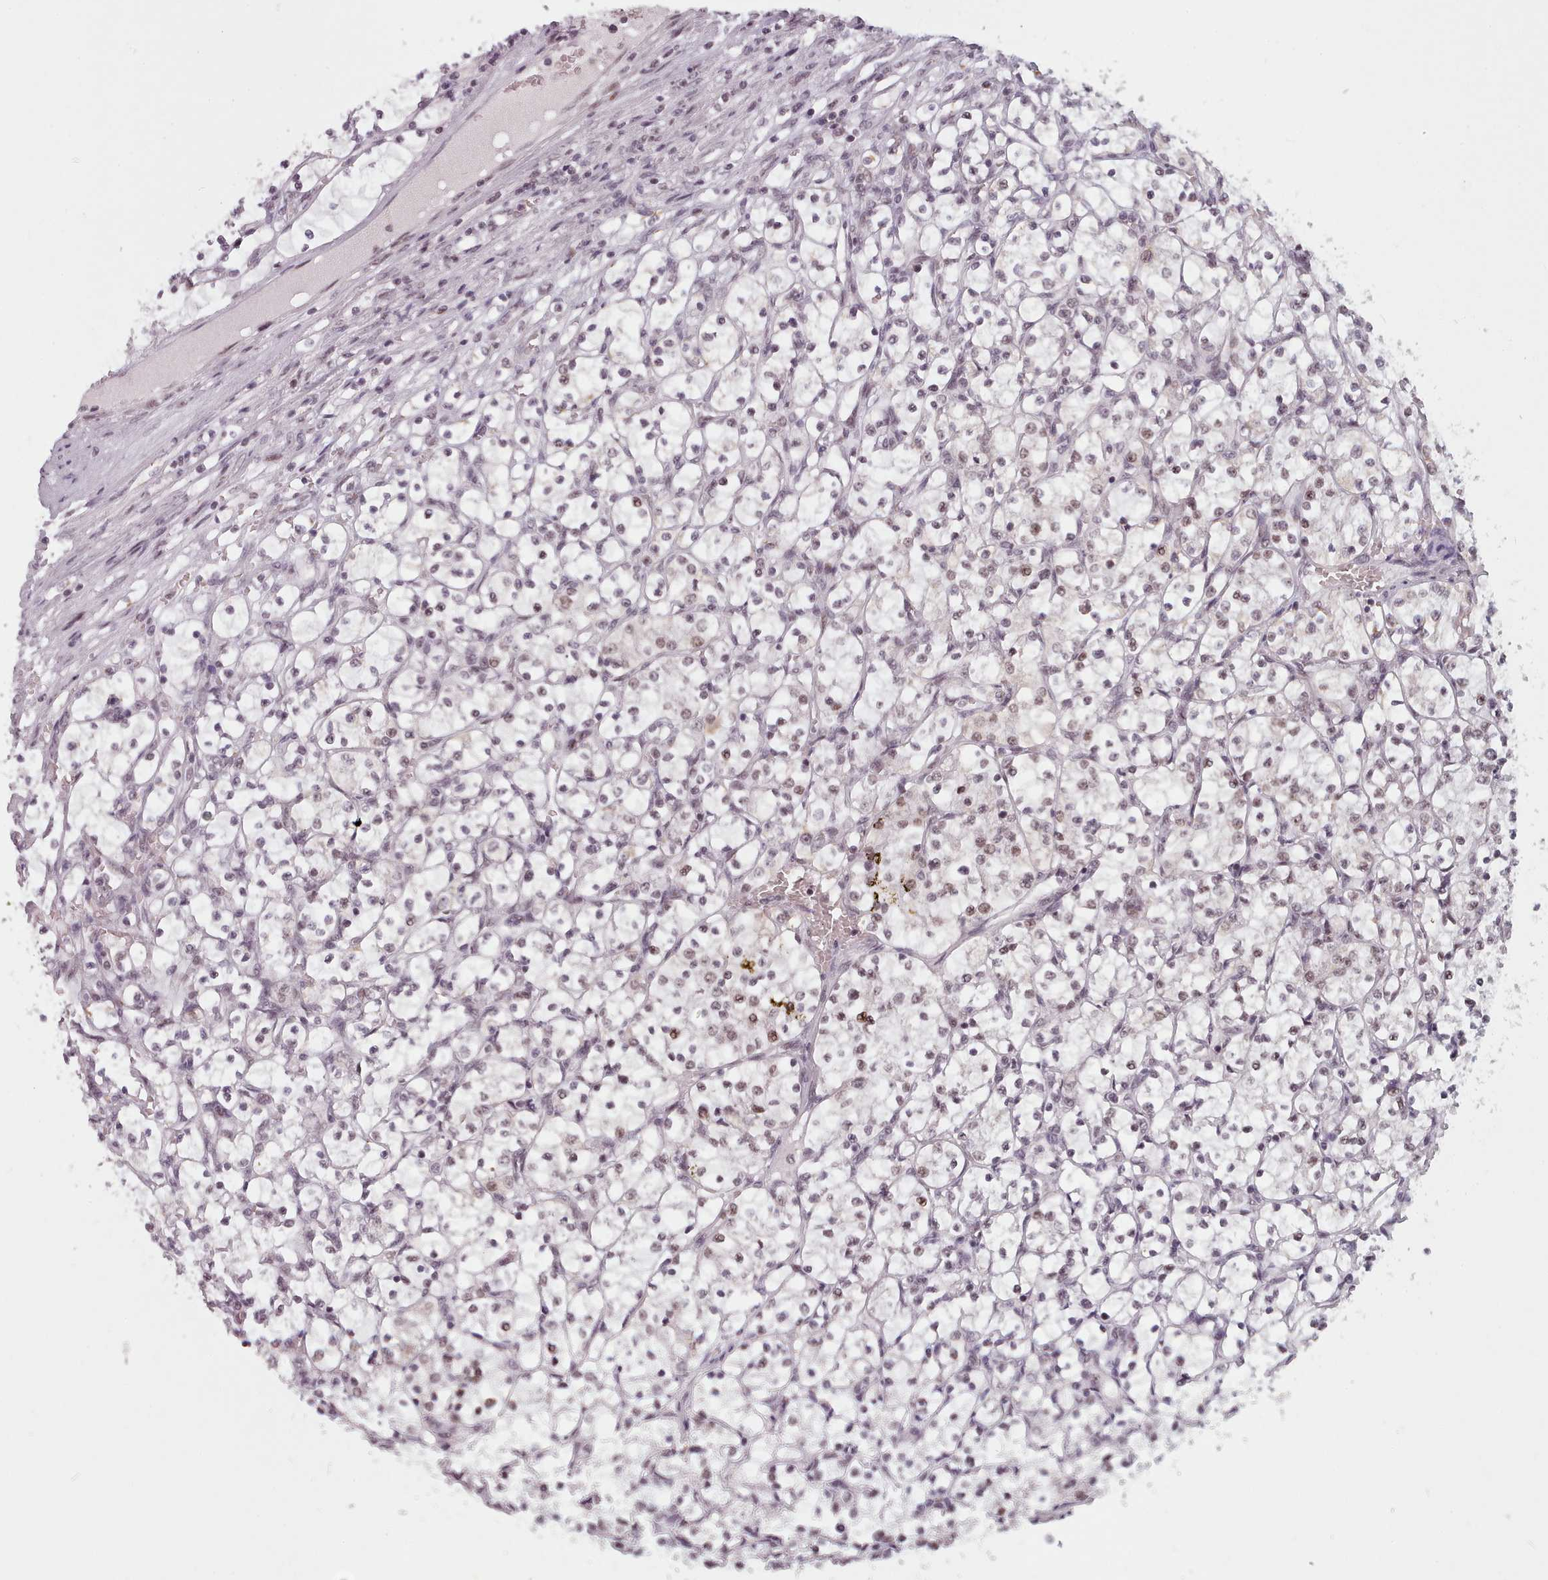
{"staining": {"intensity": "weak", "quantity": "25%-75%", "location": "nuclear"}, "tissue": "renal cancer", "cell_type": "Tumor cells", "image_type": "cancer", "snomed": [{"axis": "morphology", "description": "Adenocarcinoma, NOS"}, {"axis": "topography", "description": "Kidney"}], "caption": "Renal cancer tissue reveals weak nuclear staining in about 25%-75% of tumor cells (DAB IHC, brown staining for protein, blue staining for nuclei).", "gene": "SRSF9", "patient": {"sex": "female", "age": 69}}